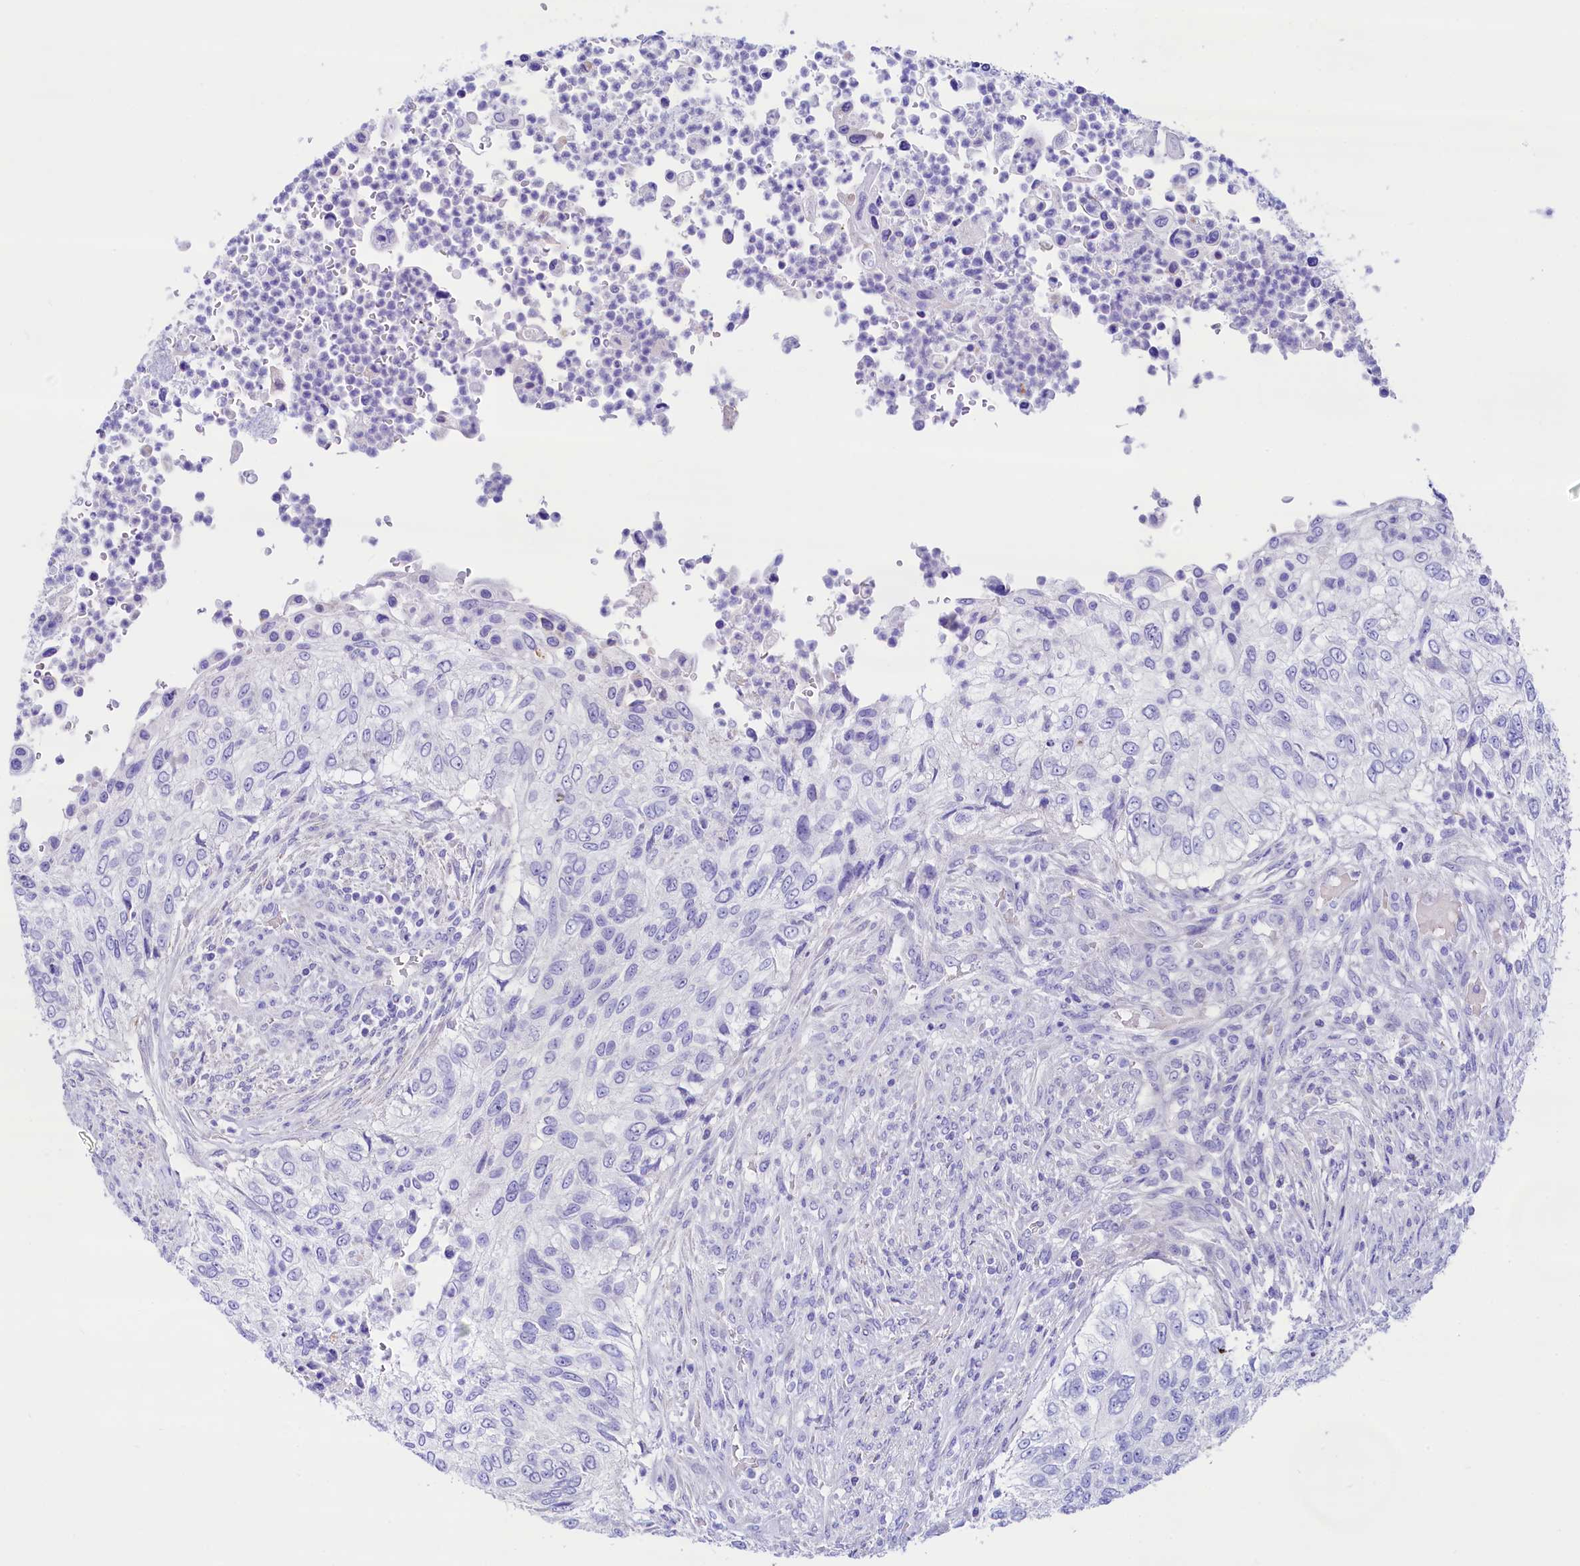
{"staining": {"intensity": "negative", "quantity": "none", "location": "none"}, "tissue": "urothelial cancer", "cell_type": "Tumor cells", "image_type": "cancer", "snomed": [{"axis": "morphology", "description": "Urothelial carcinoma, High grade"}, {"axis": "topography", "description": "Urinary bladder"}], "caption": "Image shows no protein staining in tumor cells of high-grade urothelial carcinoma tissue. (Stains: DAB (3,3'-diaminobenzidine) immunohistochemistry with hematoxylin counter stain, Microscopy: brightfield microscopy at high magnification).", "gene": "RBP3", "patient": {"sex": "female", "age": 60}}